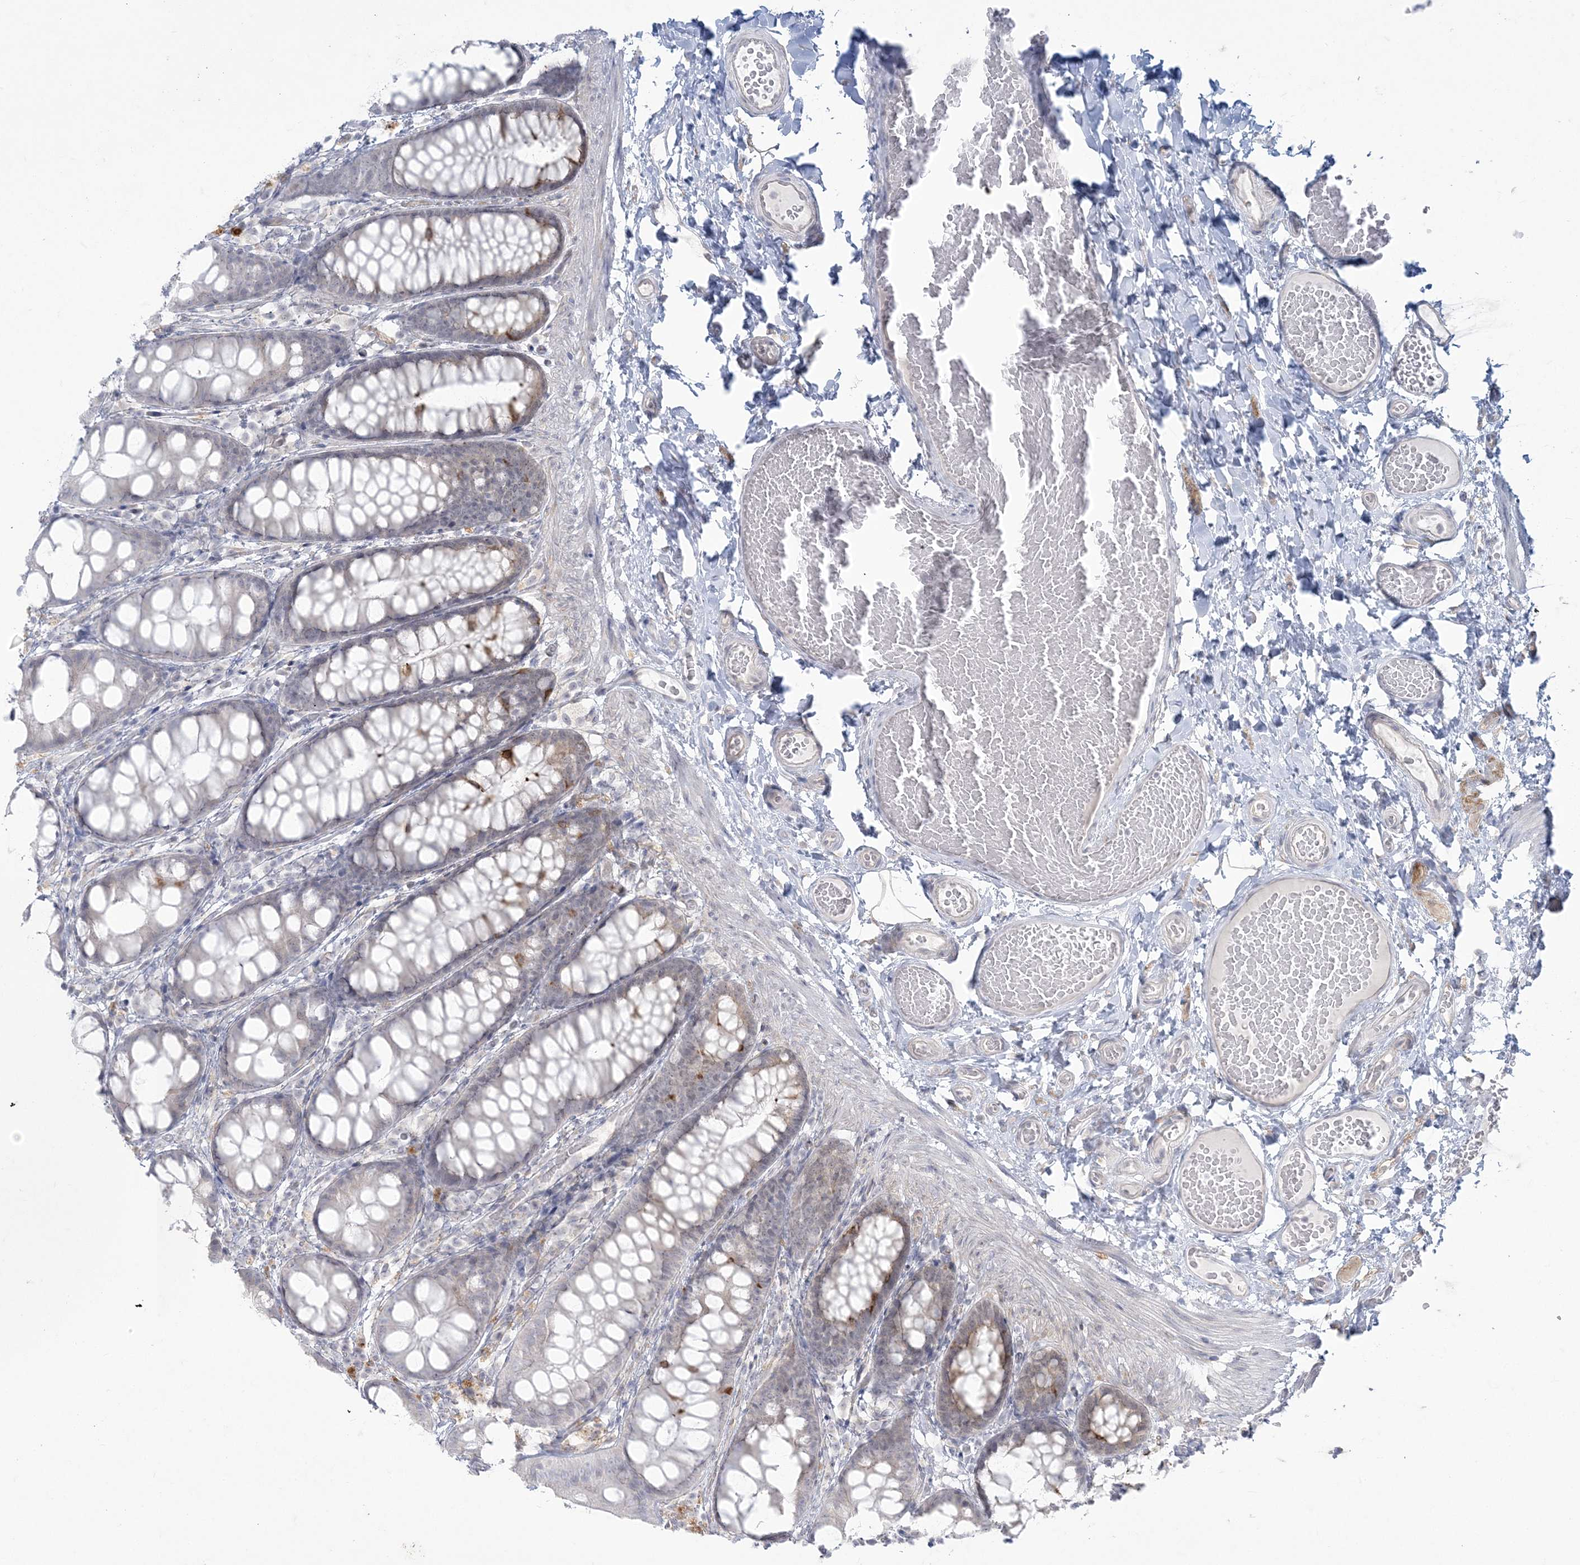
{"staining": {"intensity": "negative", "quantity": "none", "location": "none"}, "tissue": "colon", "cell_type": "Endothelial cells", "image_type": "normal", "snomed": [{"axis": "morphology", "description": "Normal tissue, NOS"}, {"axis": "topography", "description": "Colon"}], "caption": "Photomicrograph shows no protein staining in endothelial cells of benign colon.", "gene": "ZC3H6", "patient": {"sex": "male", "age": 47}}